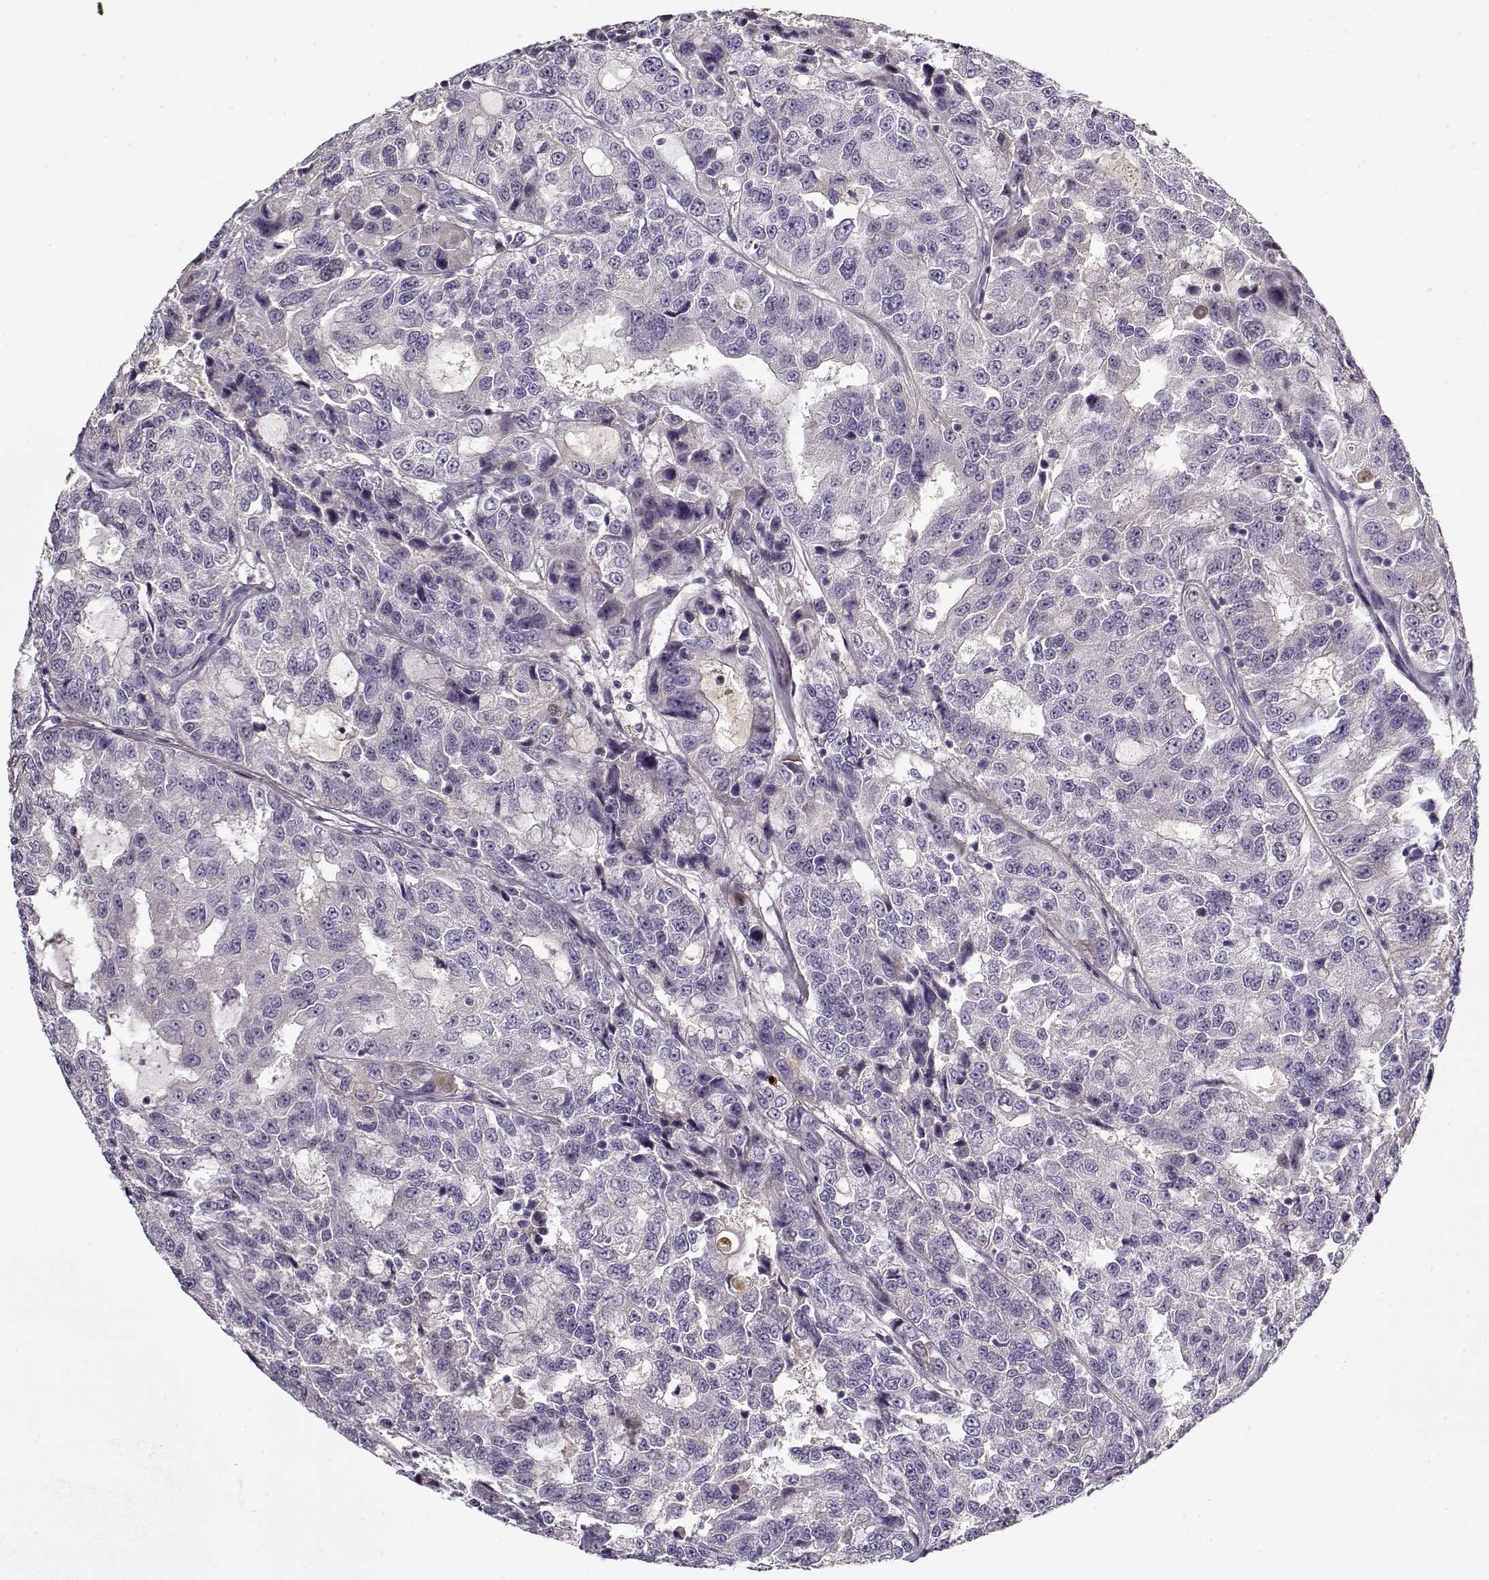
{"staining": {"intensity": "negative", "quantity": "none", "location": "none"}, "tissue": "urothelial cancer", "cell_type": "Tumor cells", "image_type": "cancer", "snomed": [{"axis": "morphology", "description": "Urothelial carcinoma, NOS"}, {"axis": "morphology", "description": "Urothelial carcinoma, High grade"}, {"axis": "topography", "description": "Urinary bladder"}], "caption": "The photomicrograph exhibits no significant staining in tumor cells of urothelial cancer.", "gene": "LUM", "patient": {"sex": "female", "age": 73}}